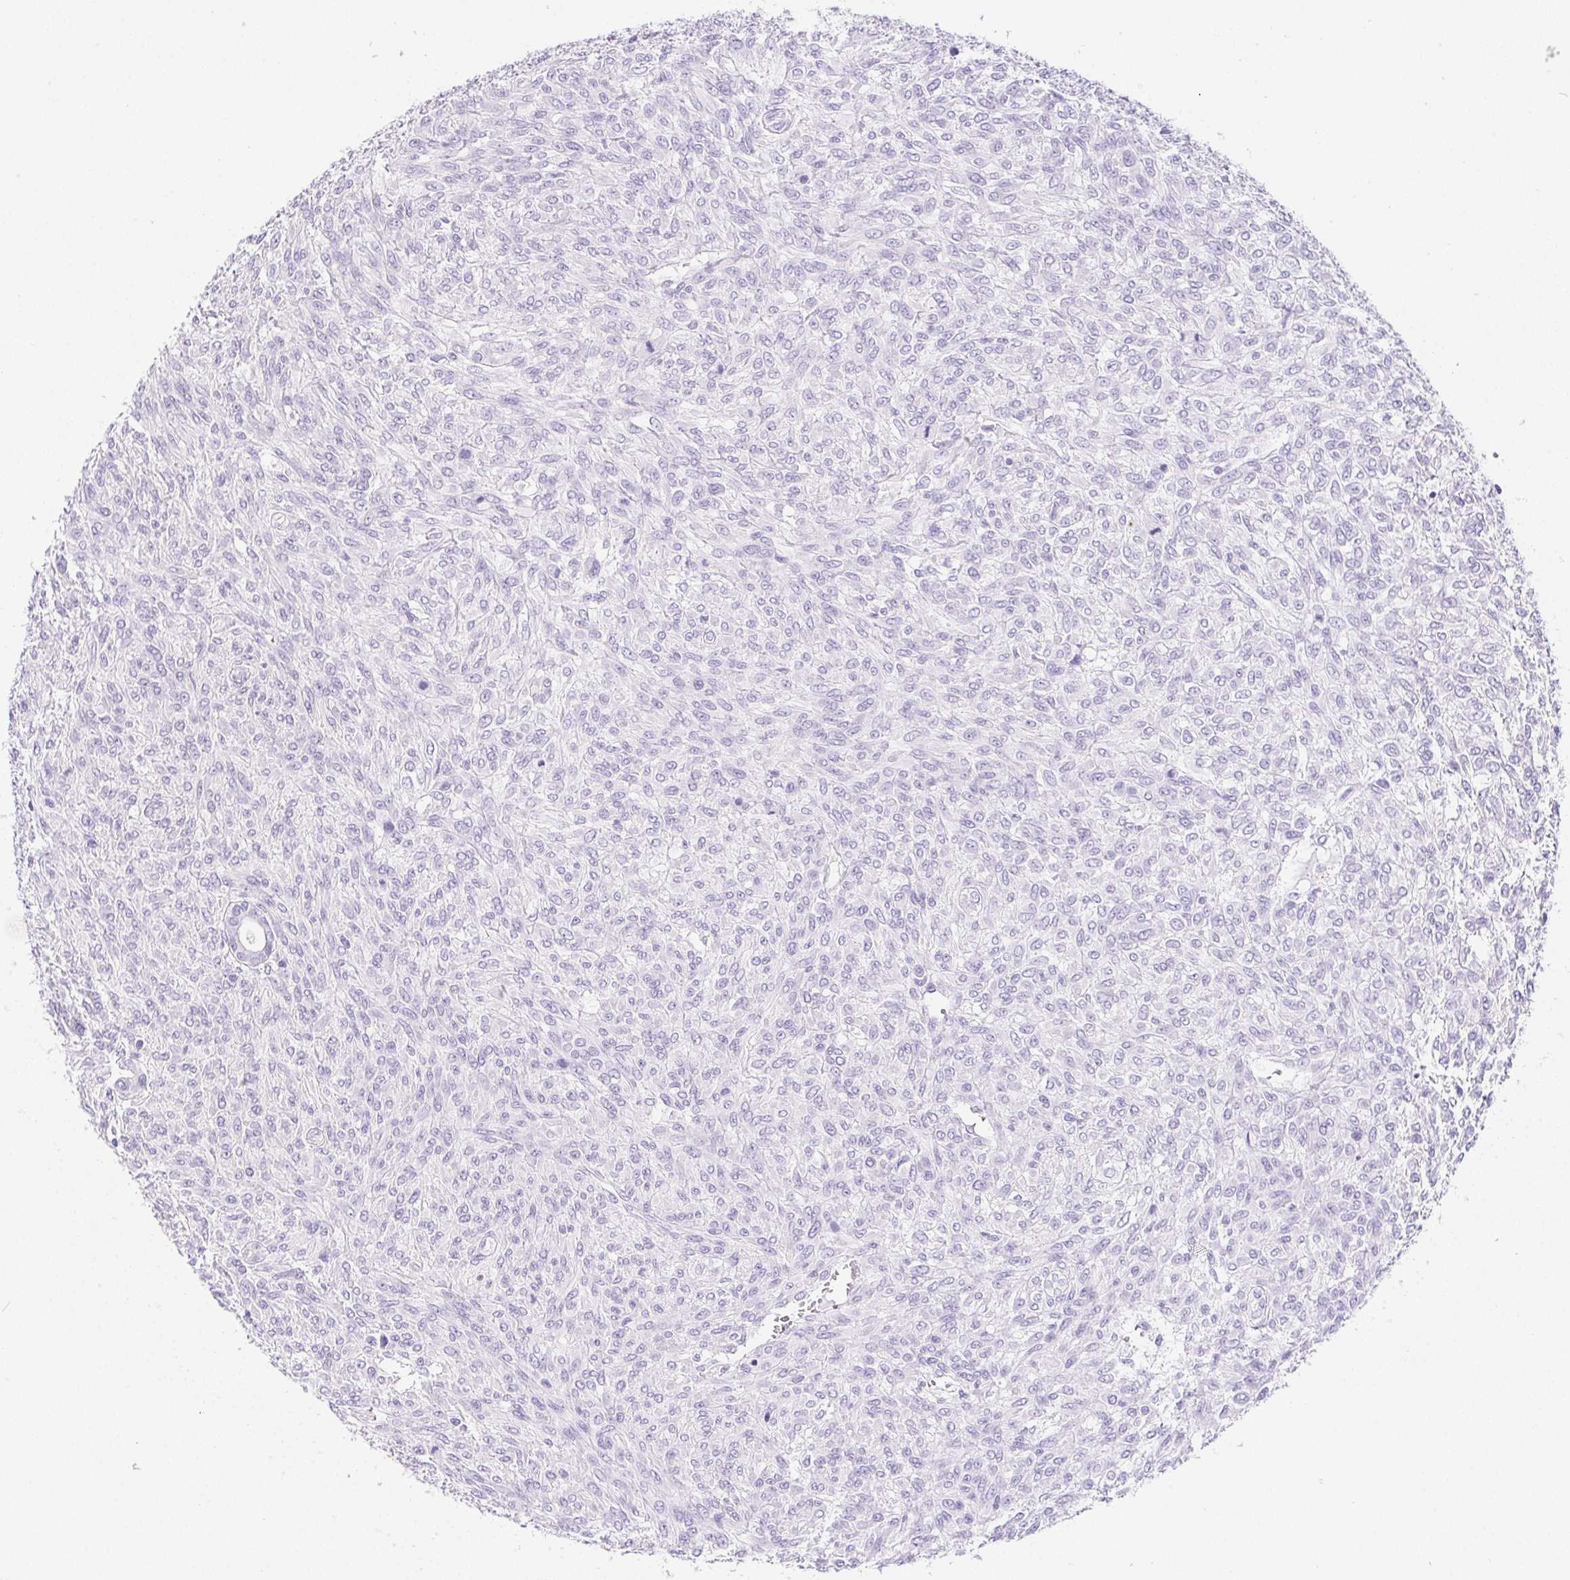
{"staining": {"intensity": "negative", "quantity": "none", "location": "none"}, "tissue": "renal cancer", "cell_type": "Tumor cells", "image_type": "cancer", "snomed": [{"axis": "morphology", "description": "Adenocarcinoma, NOS"}, {"axis": "topography", "description": "Kidney"}], "caption": "A photomicrograph of human renal cancer (adenocarcinoma) is negative for staining in tumor cells.", "gene": "PNLIP", "patient": {"sex": "male", "age": 58}}